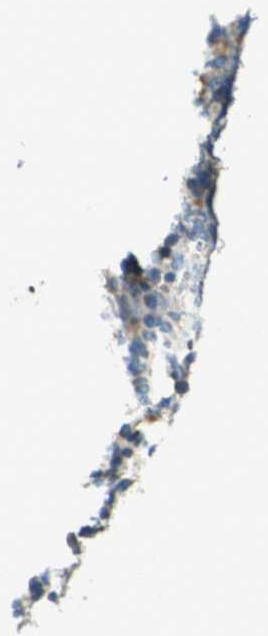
{"staining": {"intensity": "negative", "quantity": "none", "location": "none"}, "tissue": "lymphoma", "cell_type": "Tumor cells", "image_type": "cancer", "snomed": [{"axis": "morphology", "description": "Hodgkin's disease, NOS"}, {"axis": "topography", "description": "Lymph node"}], "caption": "Protein analysis of Hodgkin's disease displays no significant positivity in tumor cells.", "gene": "CNPY3", "patient": {"sex": "female", "age": 57}}